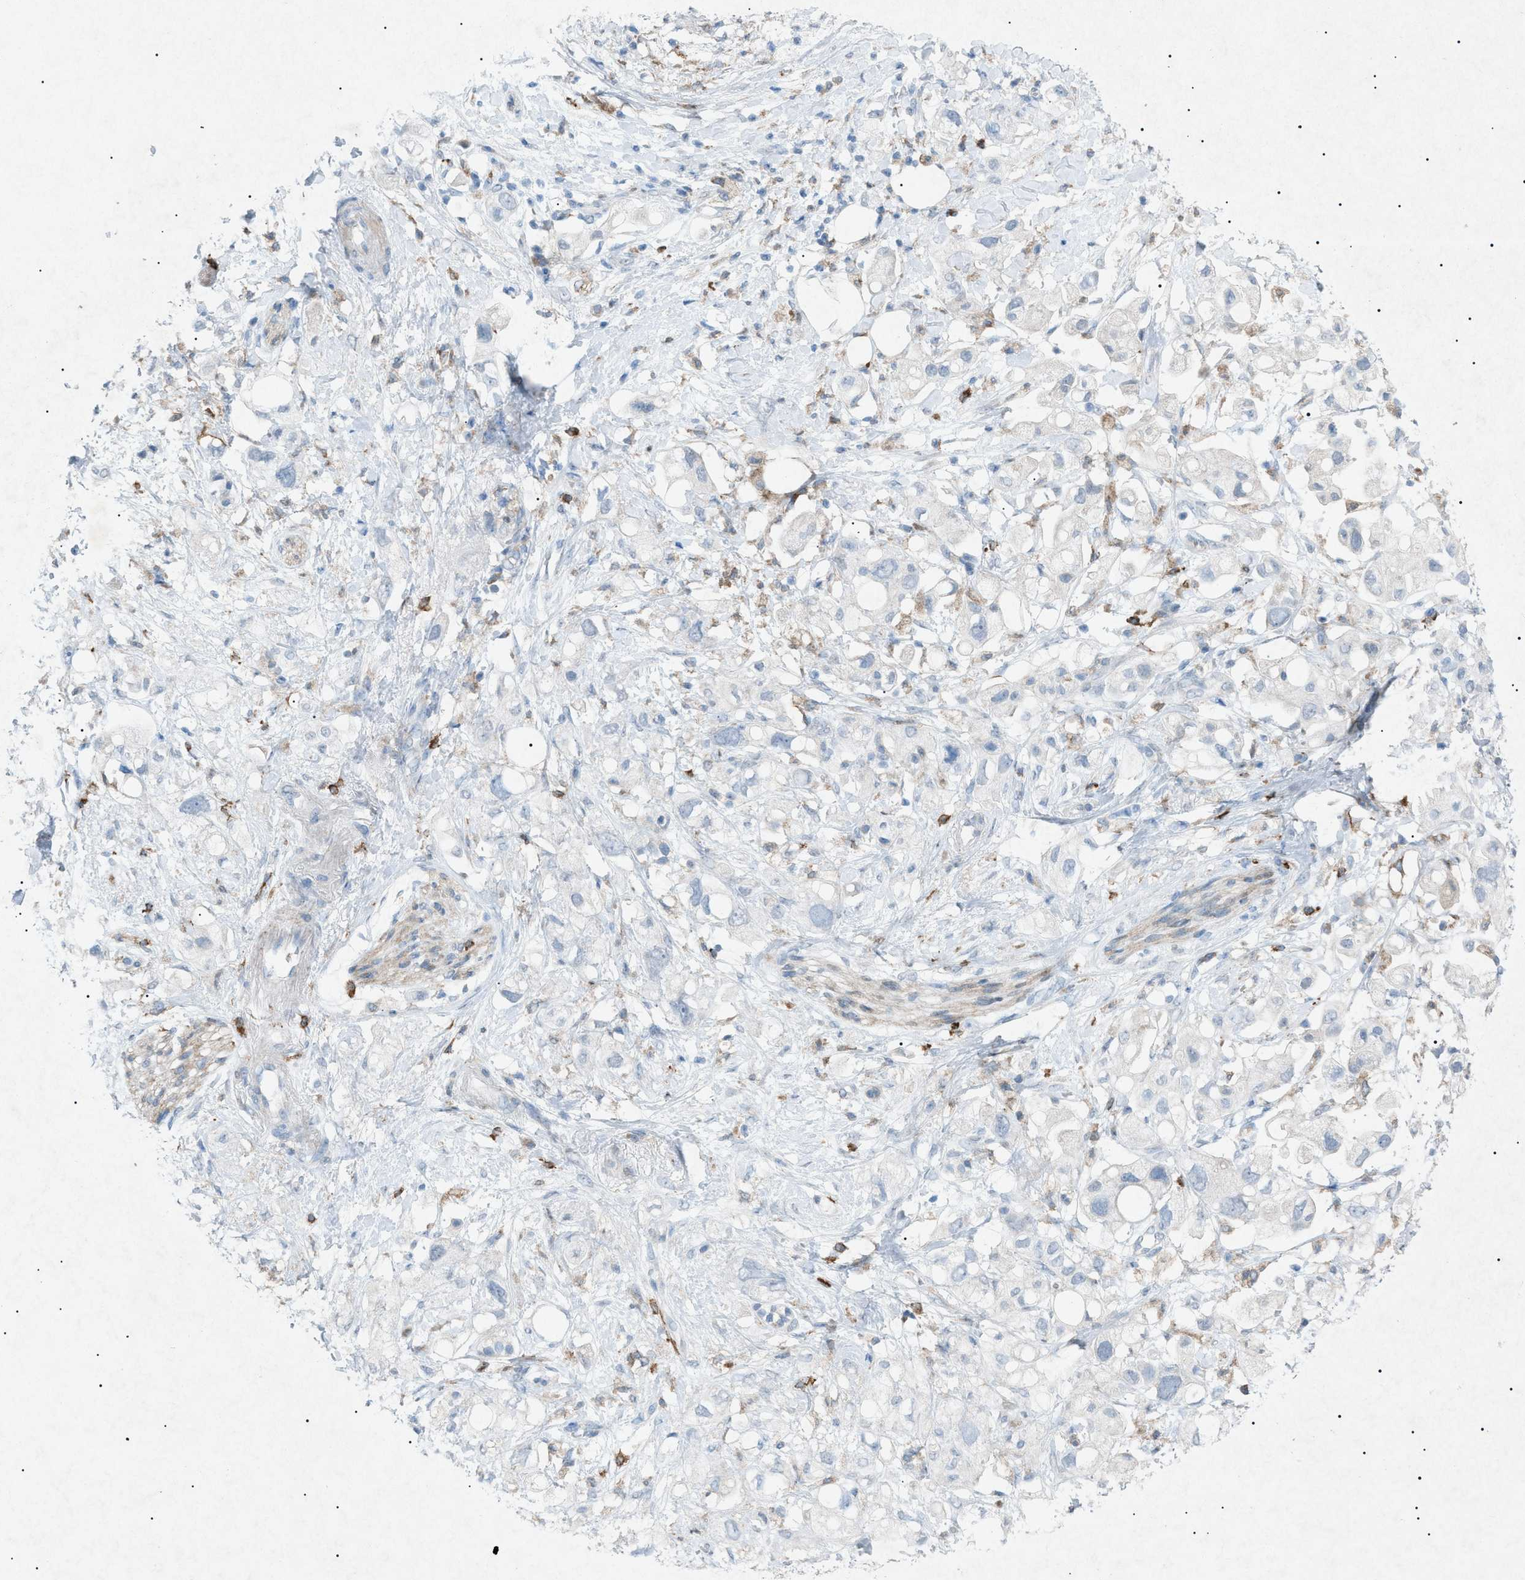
{"staining": {"intensity": "negative", "quantity": "none", "location": "none"}, "tissue": "pancreatic cancer", "cell_type": "Tumor cells", "image_type": "cancer", "snomed": [{"axis": "morphology", "description": "Adenocarcinoma, NOS"}, {"axis": "topography", "description": "Pancreas"}], "caption": "High magnification brightfield microscopy of adenocarcinoma (pancreatic) stained with DAB (brown) and counterstained with hematoxylin (blue): tumor cells show no significant expression.", "gene": "BTK", "patient": {"sex": "female", "age": 56}}